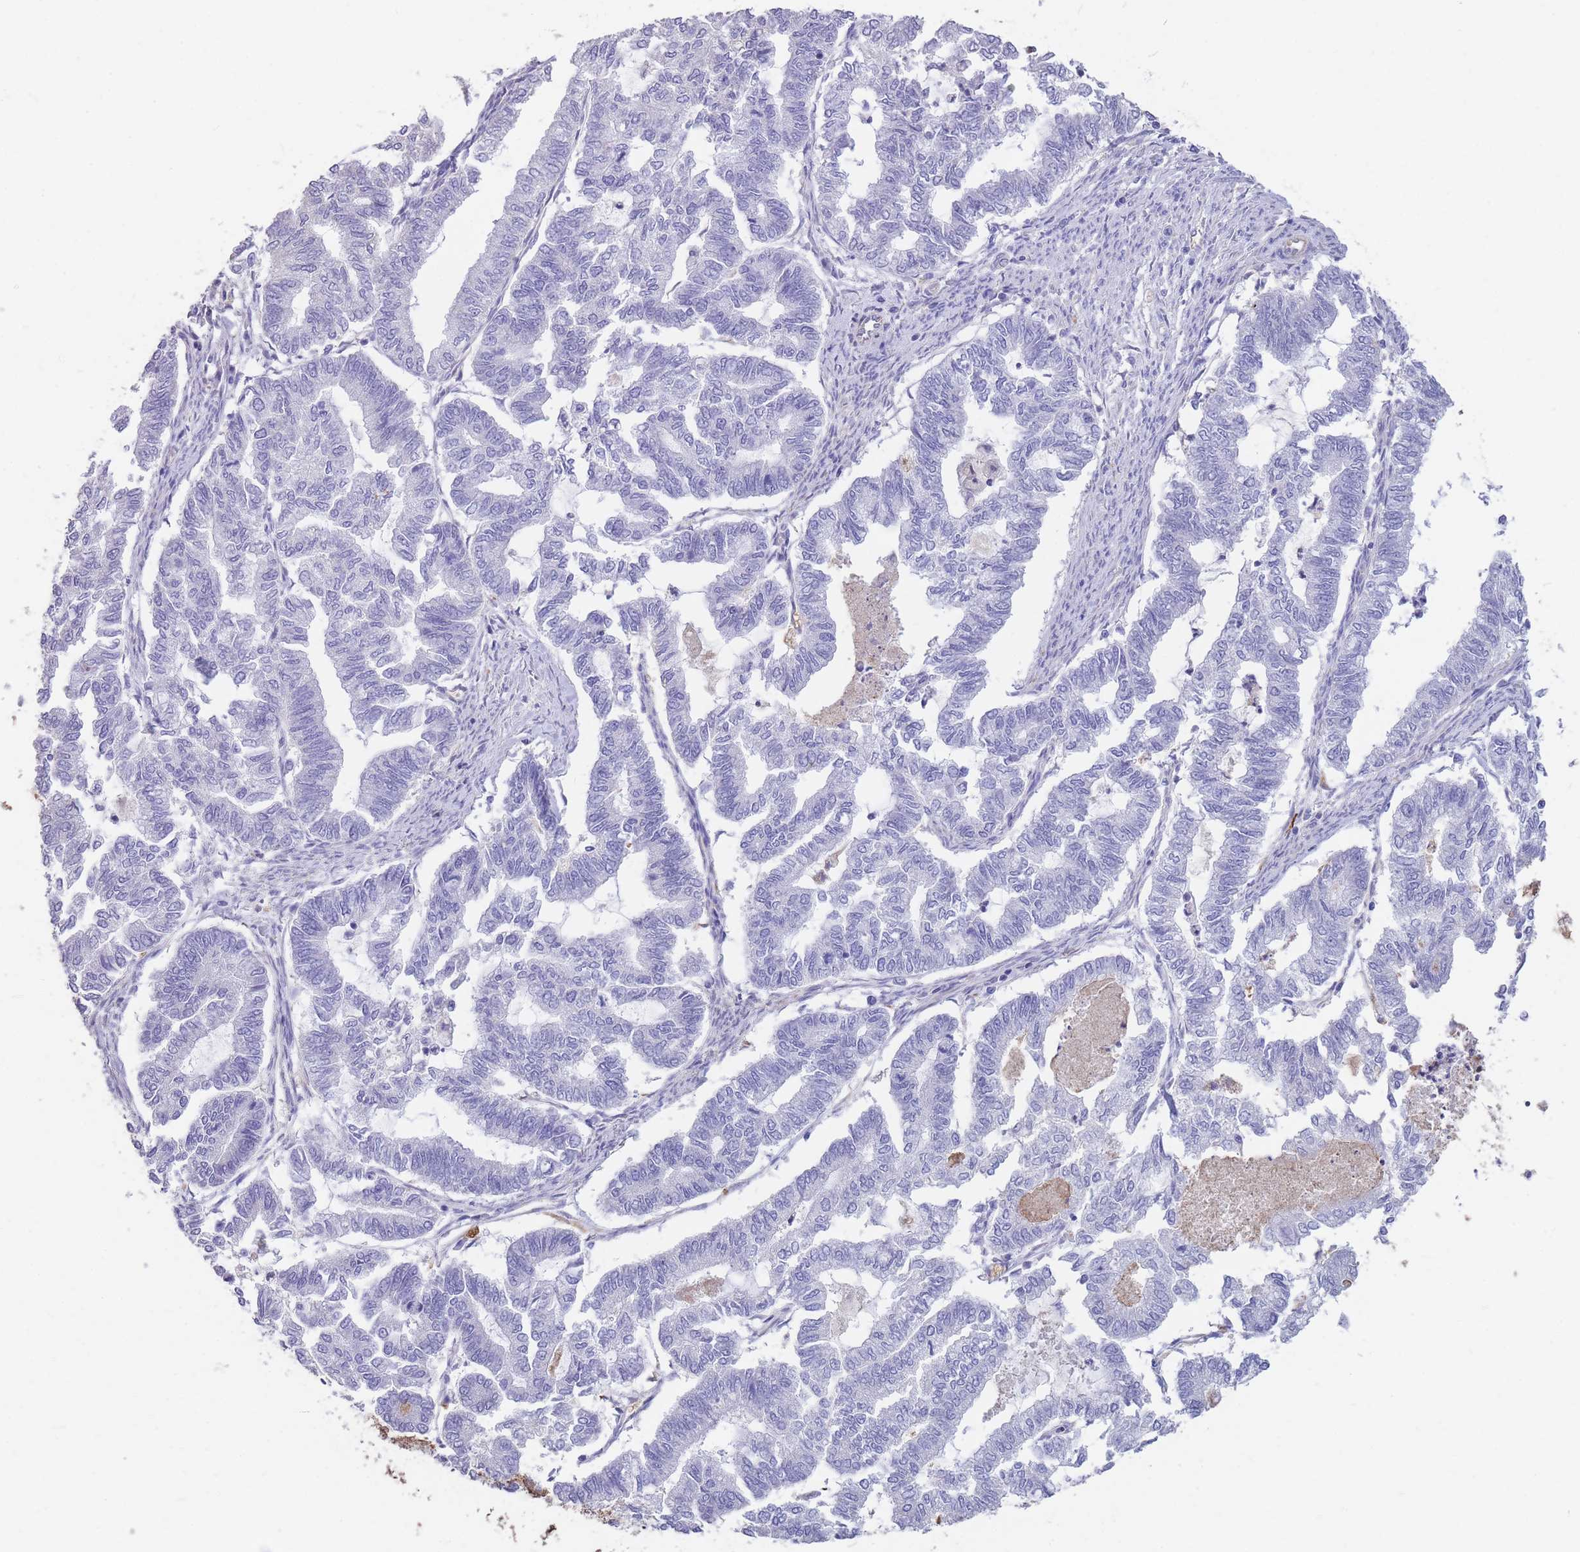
{"staining": {"intensity": "negative", "quantity": "none", "location": "none"}, "tissue": "endometrial cancer", "cell_type": "Tumor cells", "image_type": "cancer", "snomed": [{"axis": "morphology", "description": "Adenocarcinoma, NOS"}, {"axis": "topography", "description": "Endometrium"}], "caption": "DAB immunohistochemical staining of endometrial cancer (adenocarcinoma) reveals no significant expression in tumor cells. The staining was performed using DAB to visualize the protein expression in brown, while the nuclei were stained in blue with hematoxylin (Magnification: 20x).", "gene": "ANKRD53", "patient": {"sex": "female", "age": 79}}